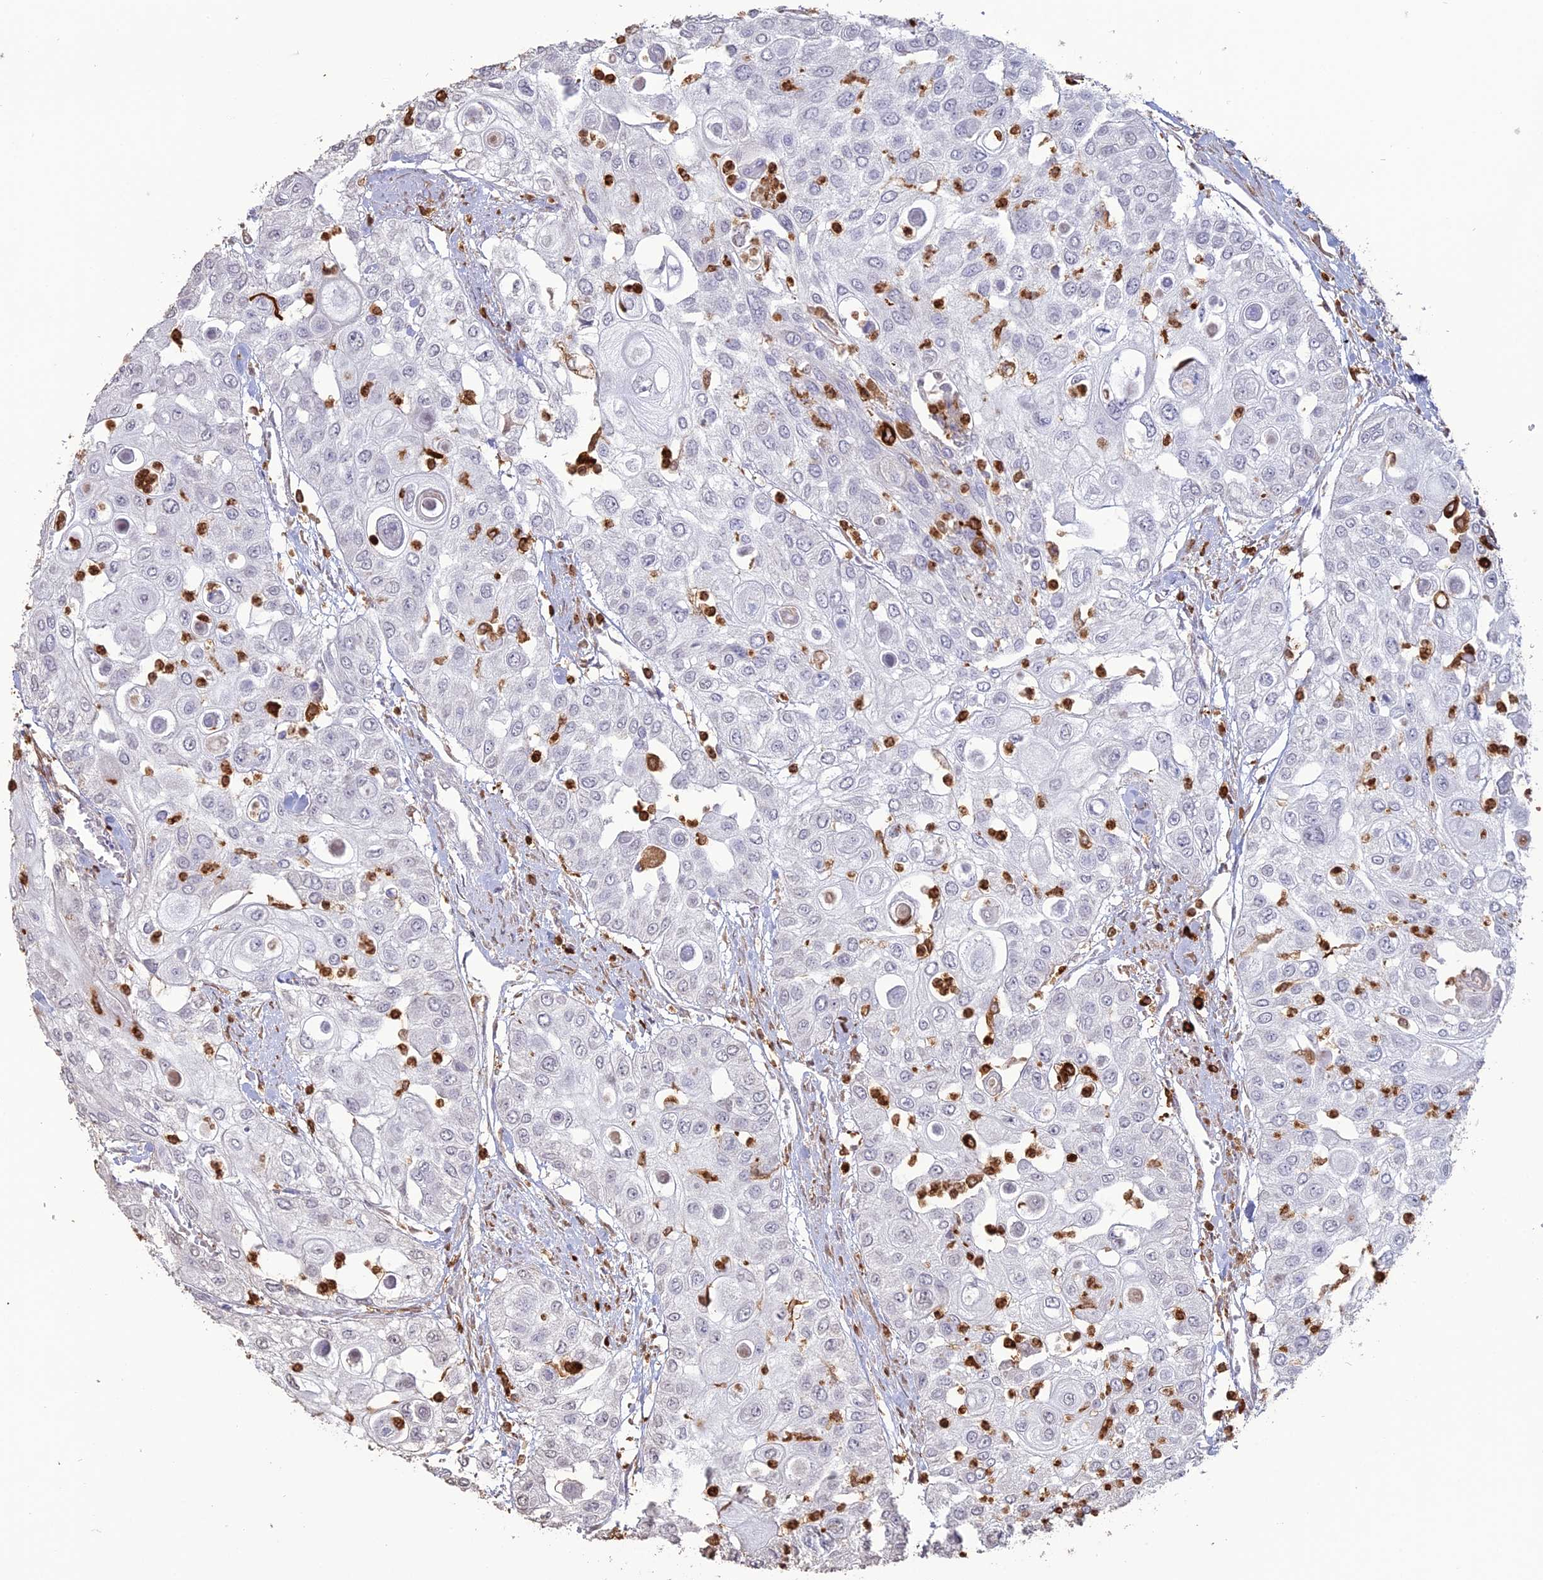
{"staining": {"intensity": "negative", "quantity": "none", "location": "none"}, "tissue": "urothelial cancer", "cell_type": "Tumor cells", "image_type": "cancer", "snomed": [{"axis": "morphology", "description": "Urothelial carcinoma, High grade"}, {"axis": "topography", "description": "Urinary bladder"}], "caption": "An immunohistochemistry (IHC) image of urothelial carcinoma (high-grade) is shown. There is no staining in tumor cells of urothelial carcinoma (high-grade).", "gene": "APOBR", "patient": {"sex": "female", "age": 79}}